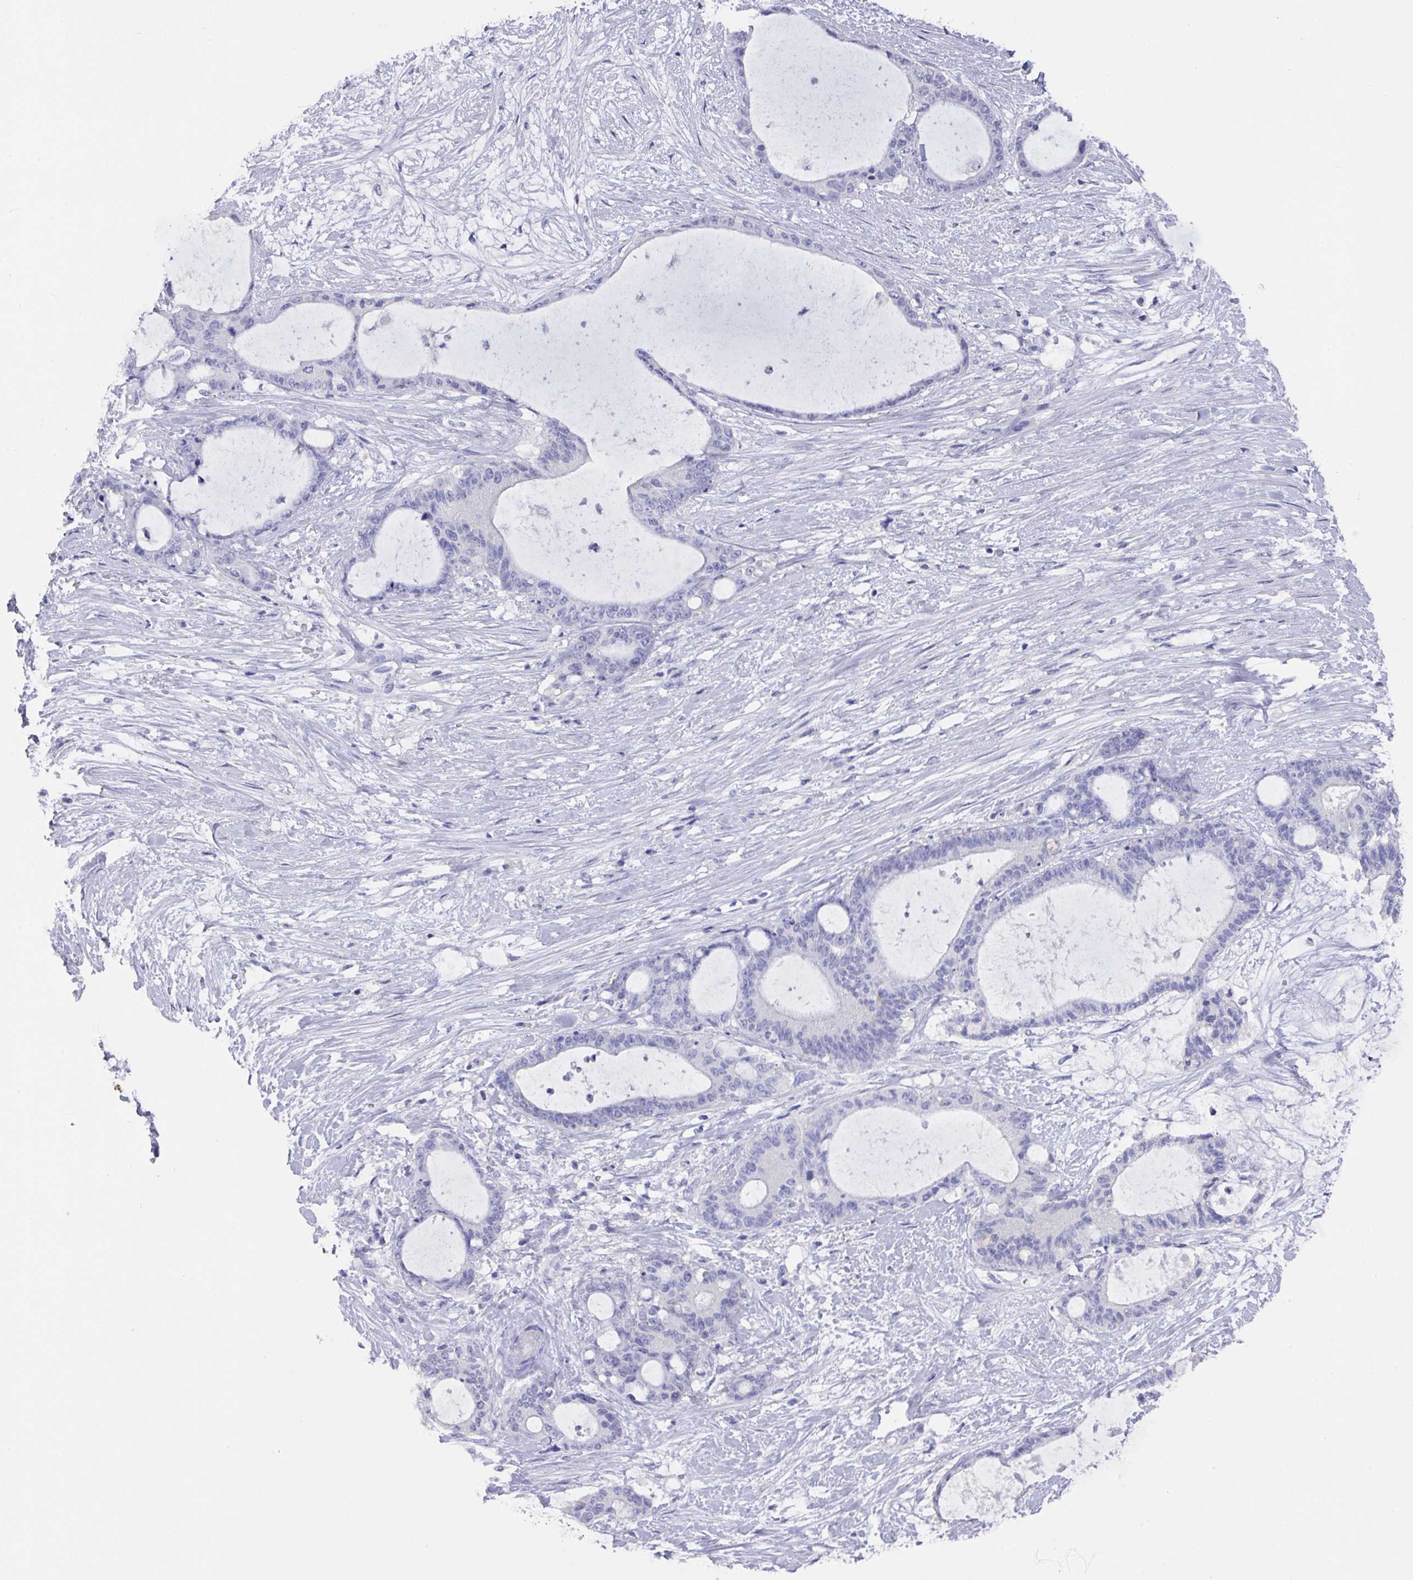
{"staining": {"intensity": "negative", "quantity": "none", "location": "none"}, "tissue": "liver cancer", "cell_type": "Tumor cells", "image_type": "cancer", "snomed": [{"axis": "morphology", "description": "Normal tissue, NOS"}, {"axis": "morphology", "description": "Cholangiocarcinoma"}, {"axis": "topography", "description": "Liver"}, {"axis": "topography", "description": "Peripheral nerve tissue"}], "caption": "The micrograph displays no staining of tumor cells in liver cancer (cholangiocarcinoma).", "gene": "DAZL", "patient": {"sex": "female", "age": 73}}